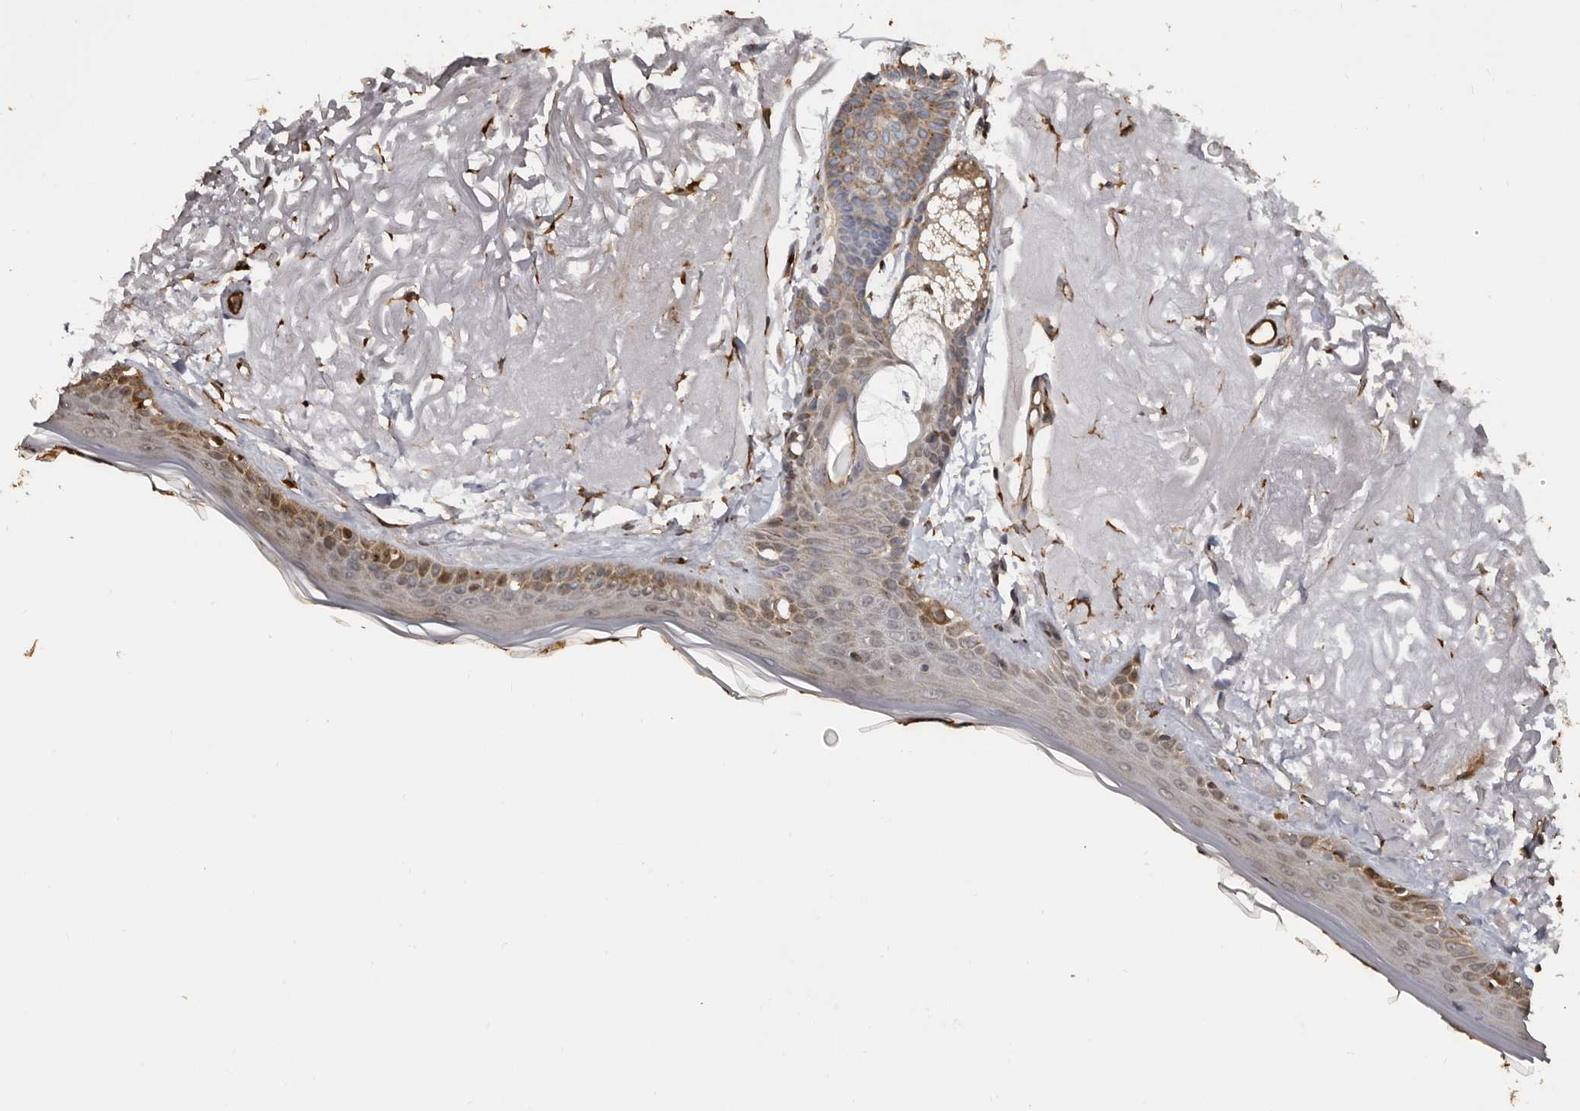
{"staining": {"intensity": "strong", "quantity": ">75%", "location": "cytoplasmic/membranous"}, "tissue": "skin", "cell_type": "Fibroblasts", "image_type": "normal", "snomed": [{"axis": "morphology", "description": "Normal tissue, NOS"}, {"axis": "topography", "description": "Skin"}, {"axis": "topography", "description": "Skeletal muscle"}], "caption": "Protein staining shows strong cytoplasmic/membranous expression in about >75% of fibroblasts in benign skin.", "gene": "ENTREP1", "patient": {"sex": "male", "age": 83}}